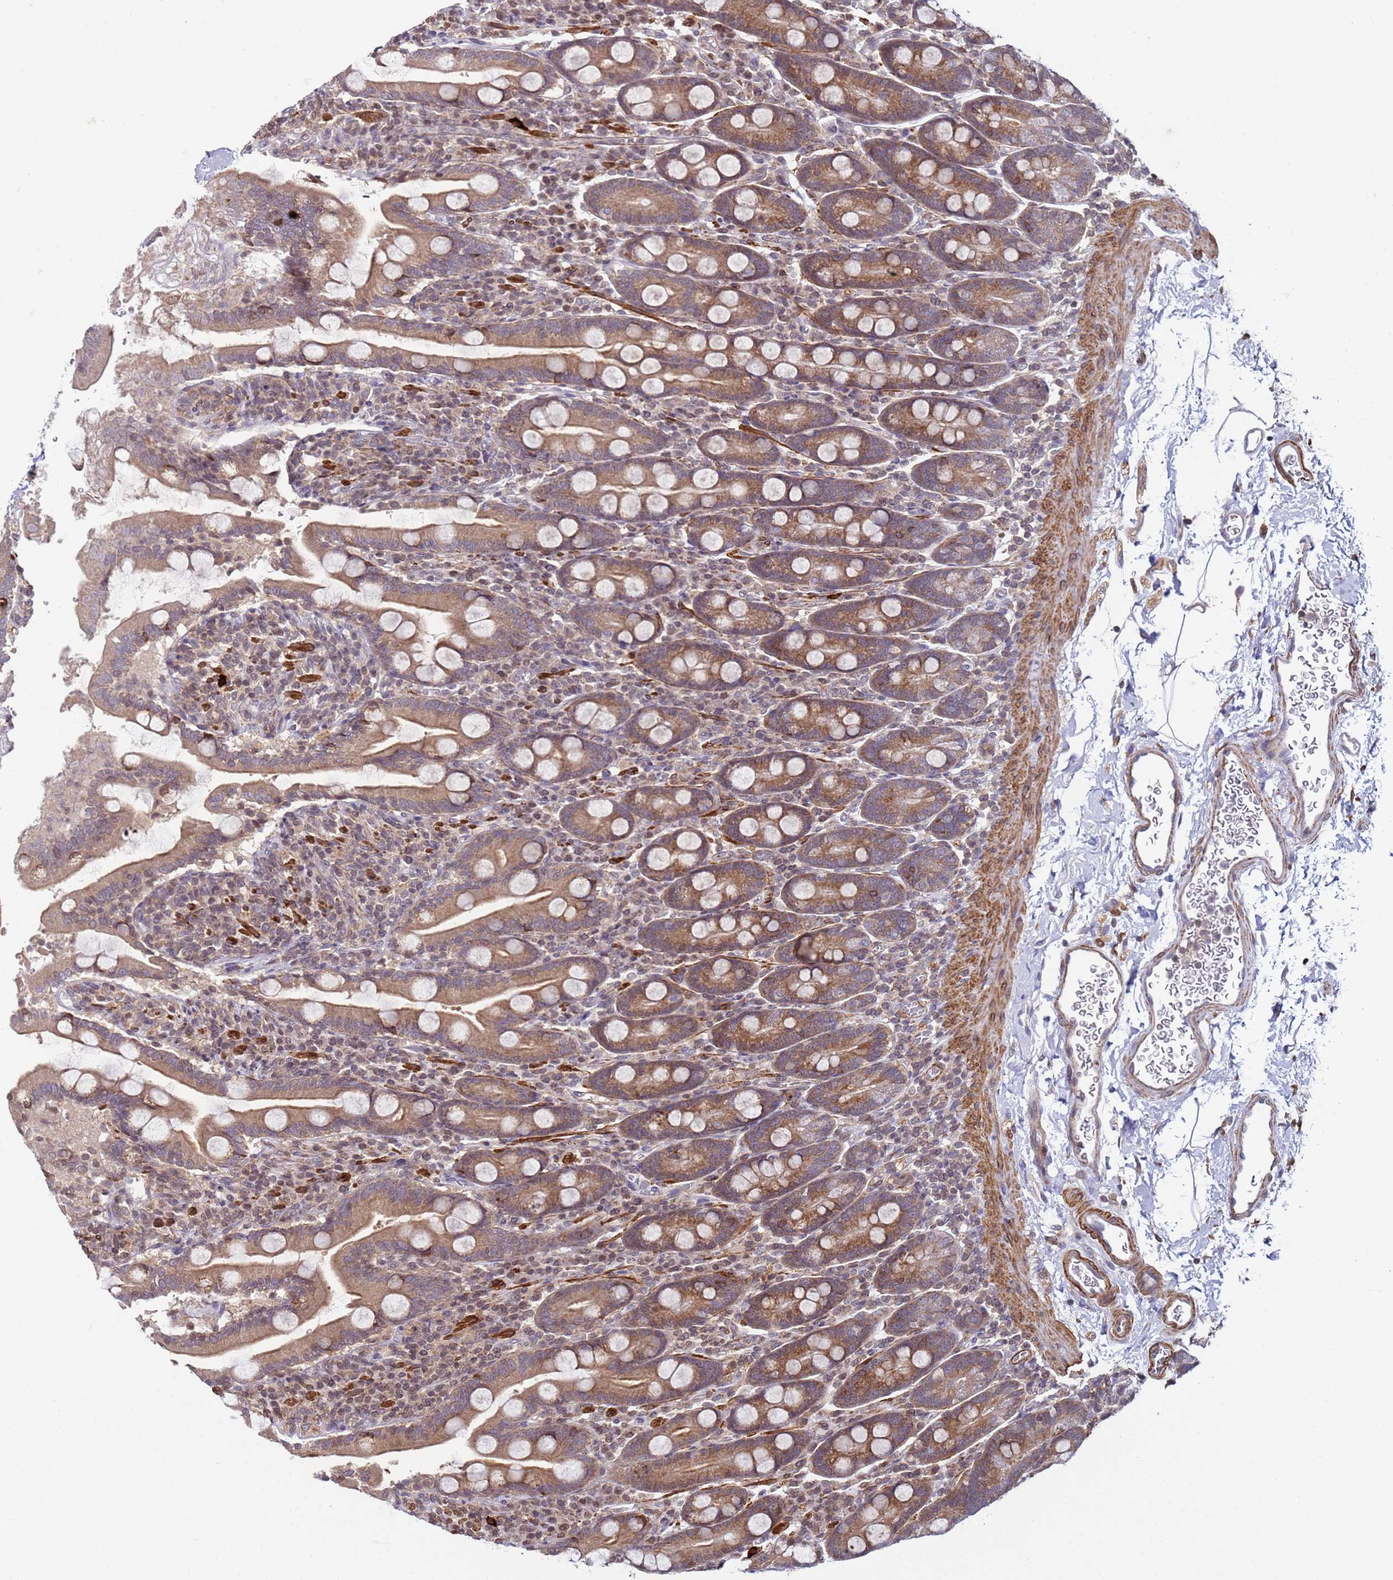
{"staining": {"intensity": "moderate", "quantity": ">75%", "location": "cytoplasmic/membranous"}, "tissue": "duodenum", "cell_type": "Glandular cells", "image_type": "normal", "snomed": [{"axis": "morphology", "description": "Normal tissue, NOS"}, {"axis": "topography", "description": "Duodenum"}], "caption": "Immunohistochemistry (IHC) (DAB) staining of unremarkable duodenum demonstrates moderate cytoplasmic/membranous protein expression in about >75% of glandular cells. (IHC, brightfield microscopy, high magnification).", "gene": "SNAPC4", "patient": {"sex": "male", "age": 35}}